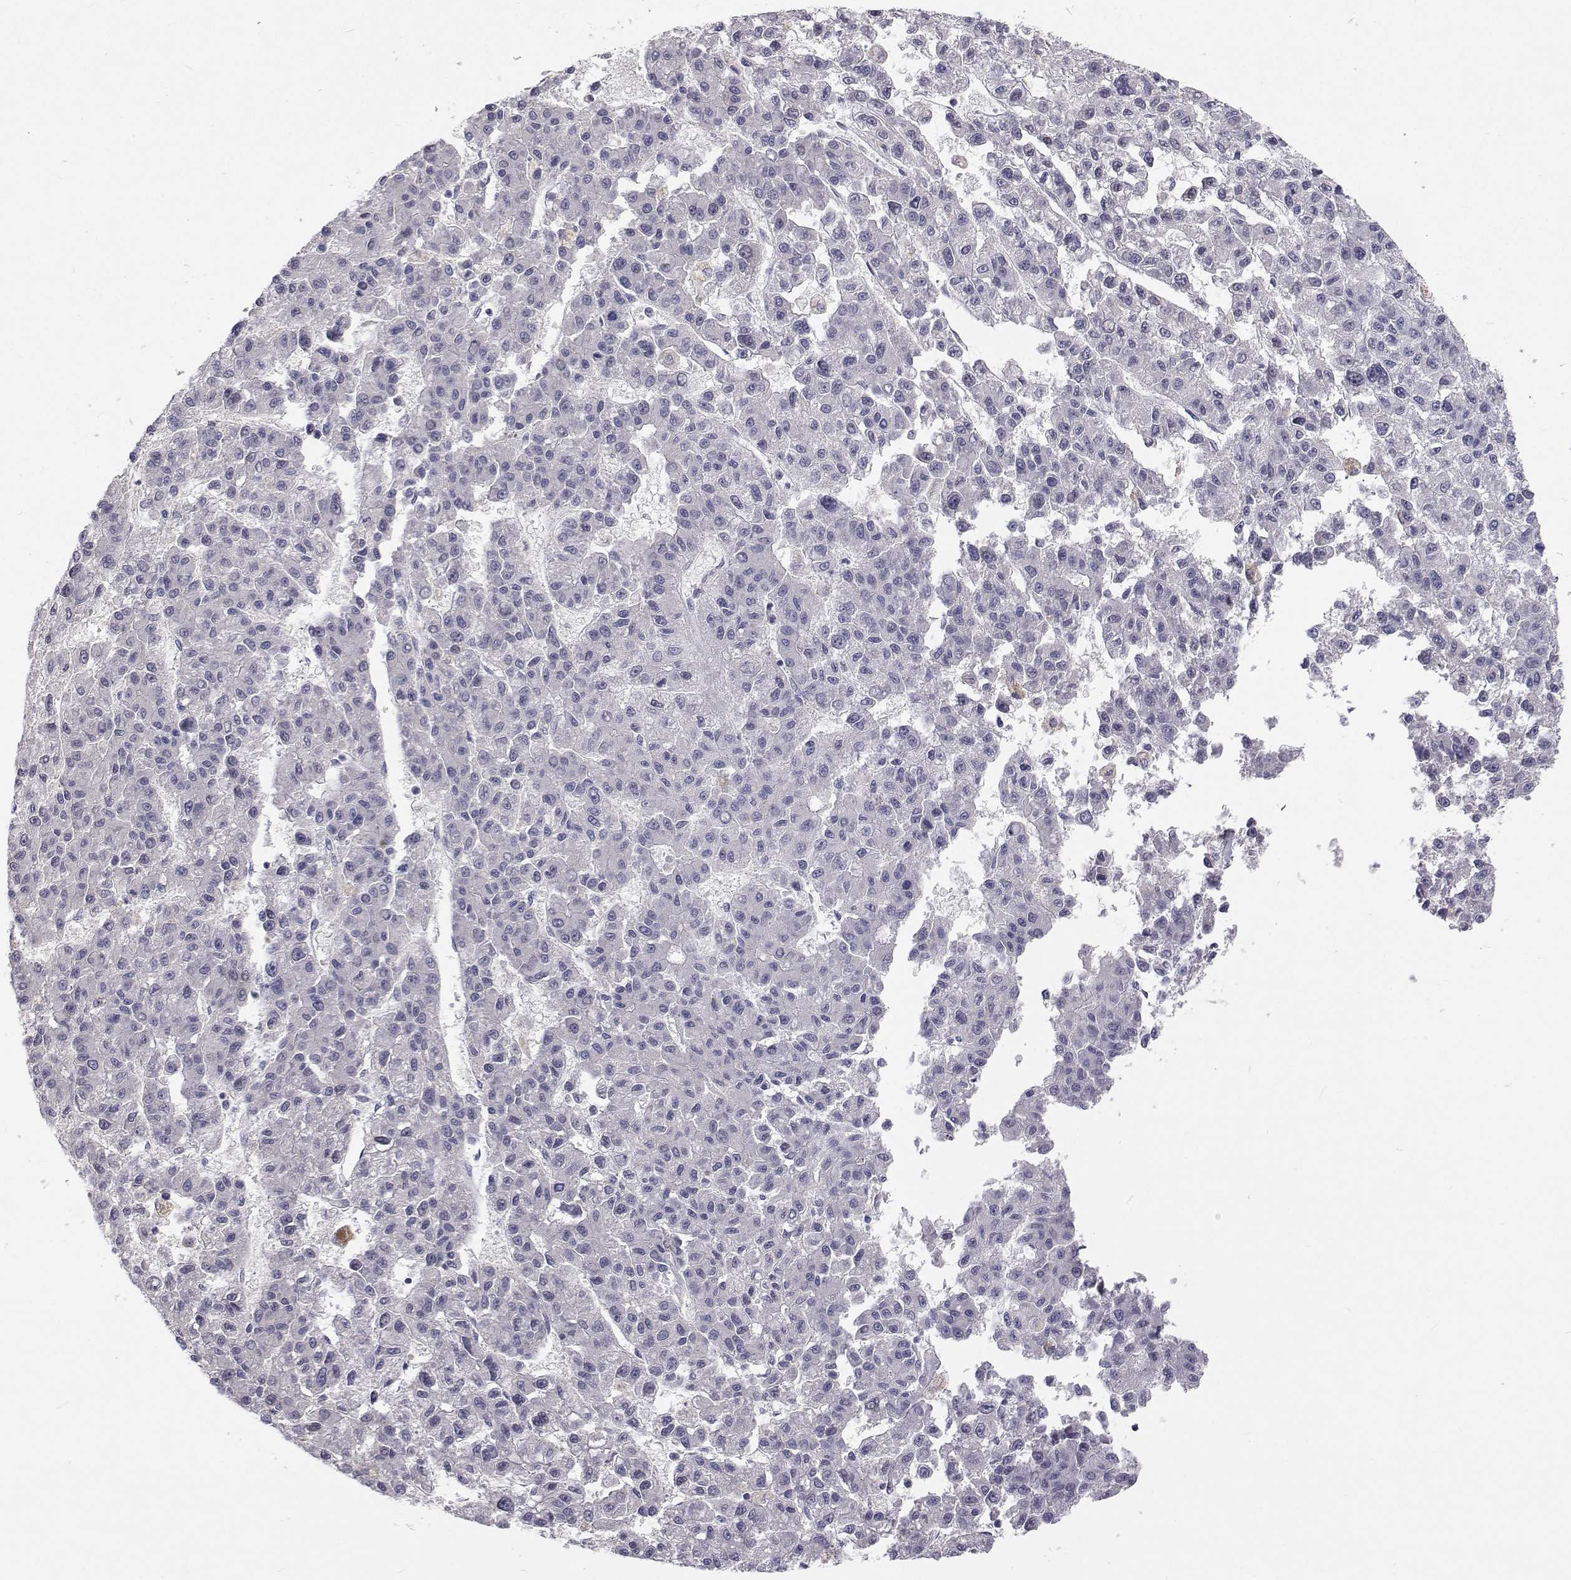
{"staining": {"intensity": "negative", "quantity": "none", "location": "none"}, "tissue": "liver cancer", "cell_type": "Tumor cells", "image_type": "cancer", "snomed": [{"axis": "morphology", "description": "Carcinoma, Hepatocellular, NOS"}, {"axis": "topography", "description": "Liver"}], "caption": "This is an immunohistochemistry photomicrograph of human liver cancer. There is no staining in tumor cells.", "gene": "MYPN", "patient": {"sex": "male", "age": 70}}